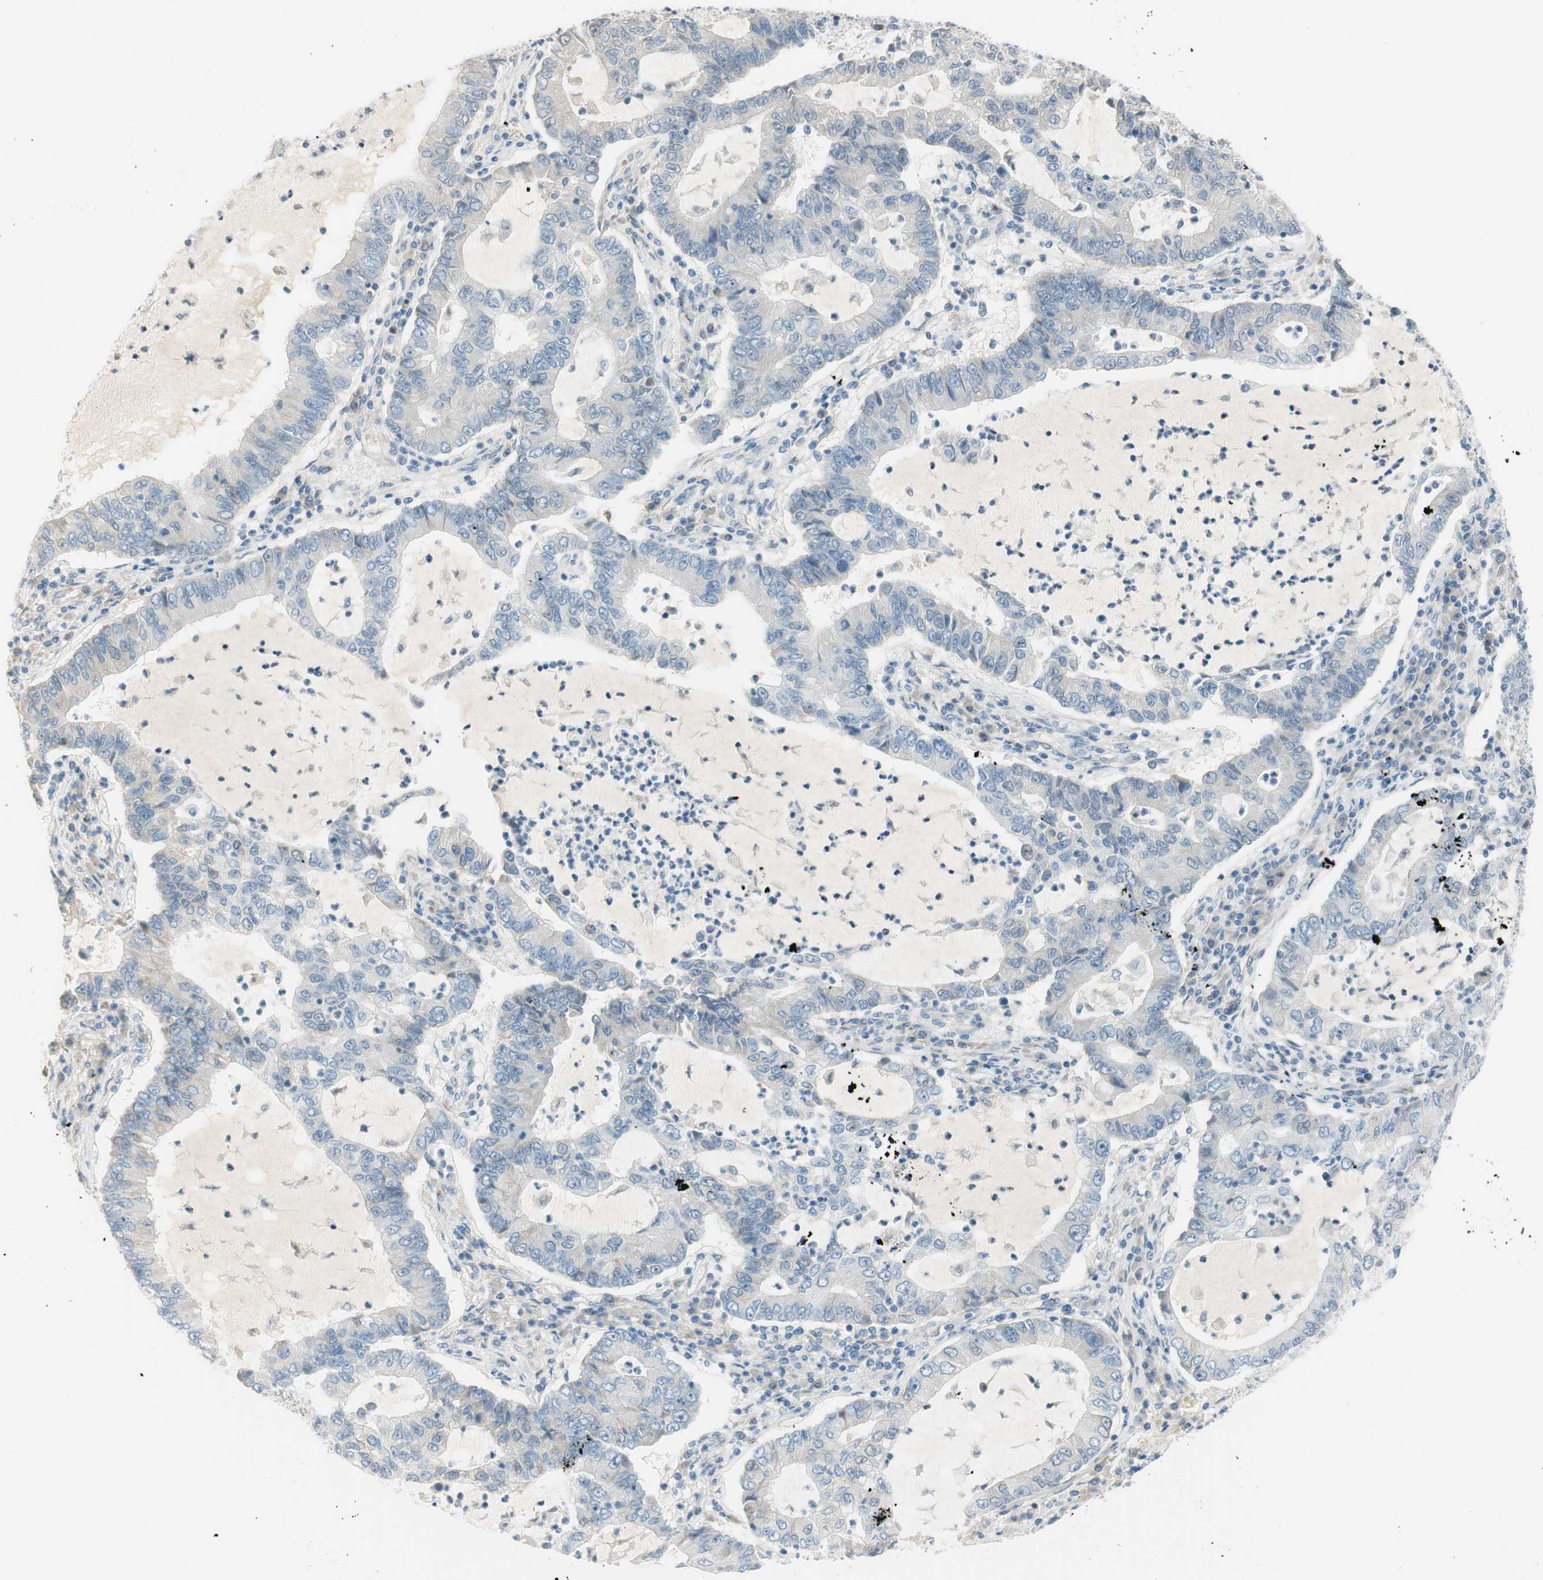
{"staining": {"intensity": "negative", "quantity": "none", "location": "none"}, "tissue": "lung cancer", "cell_type": "Tumor cells", "image_type": "cancer", "snomed": [{"axis": "morphology", "description": "Adenocarcinoma, NOS"}, {"axis": "topography", "description": "Lung"}], "caption": "An IHC photomicrograph of lung cancer (adenocarcinoma) is shown. There is no staining in tumor cells of lung cancer (adenocarcinoma). (DAB immunohistochemistry (IHC) with hematoxylin counter stain).", "gene": "B4GALNT1", "patient": {"sex": "female", "age": 51}}